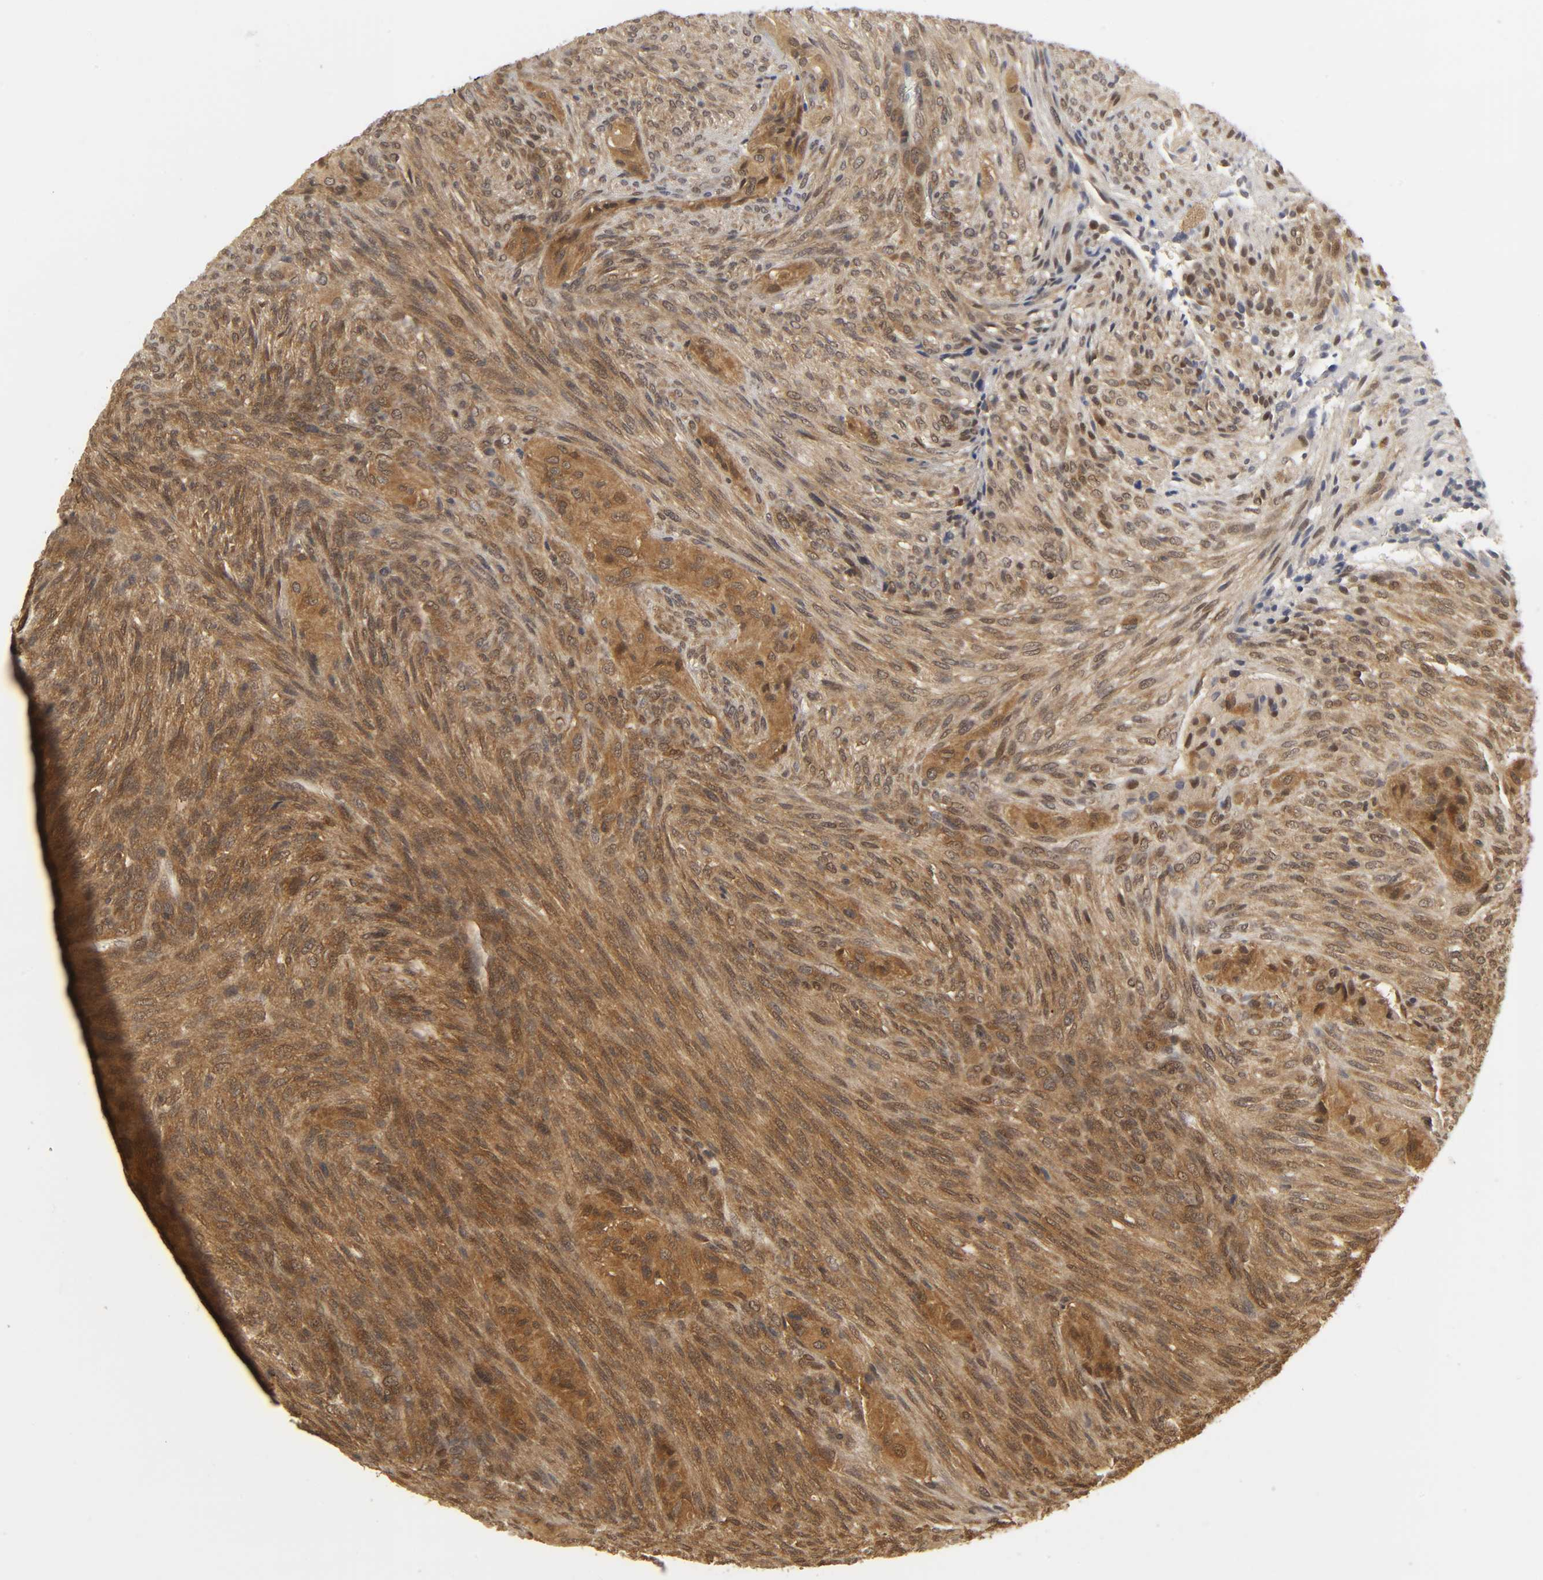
{"staining": {"intensity": "moderate", "quantity": ">75%", "location": "cytoplasmic/membranous,nuclear"}, "tissue": "glioma", "cell_type": "Tumor cells", "image_type": "cancer", "snomed": [{"axis": "morphology", "description": "Glioma, malignant, High grade"}, {"axis": "topography", "description": "Cerebral cortex"}], "caption": "Immunohistochemistry micrograph of neoplastic tissue: glioma stained using immunohistochemistry reveals medium levels of moderate protein expression localized specifically in the cytoplasmic/membranous and nuclear of tumor cells, appearing as a cytoplasmic/membranous and nuclear brown color.", "gene": "PARK7", "patient": {"sex": "female", "age": 55}}